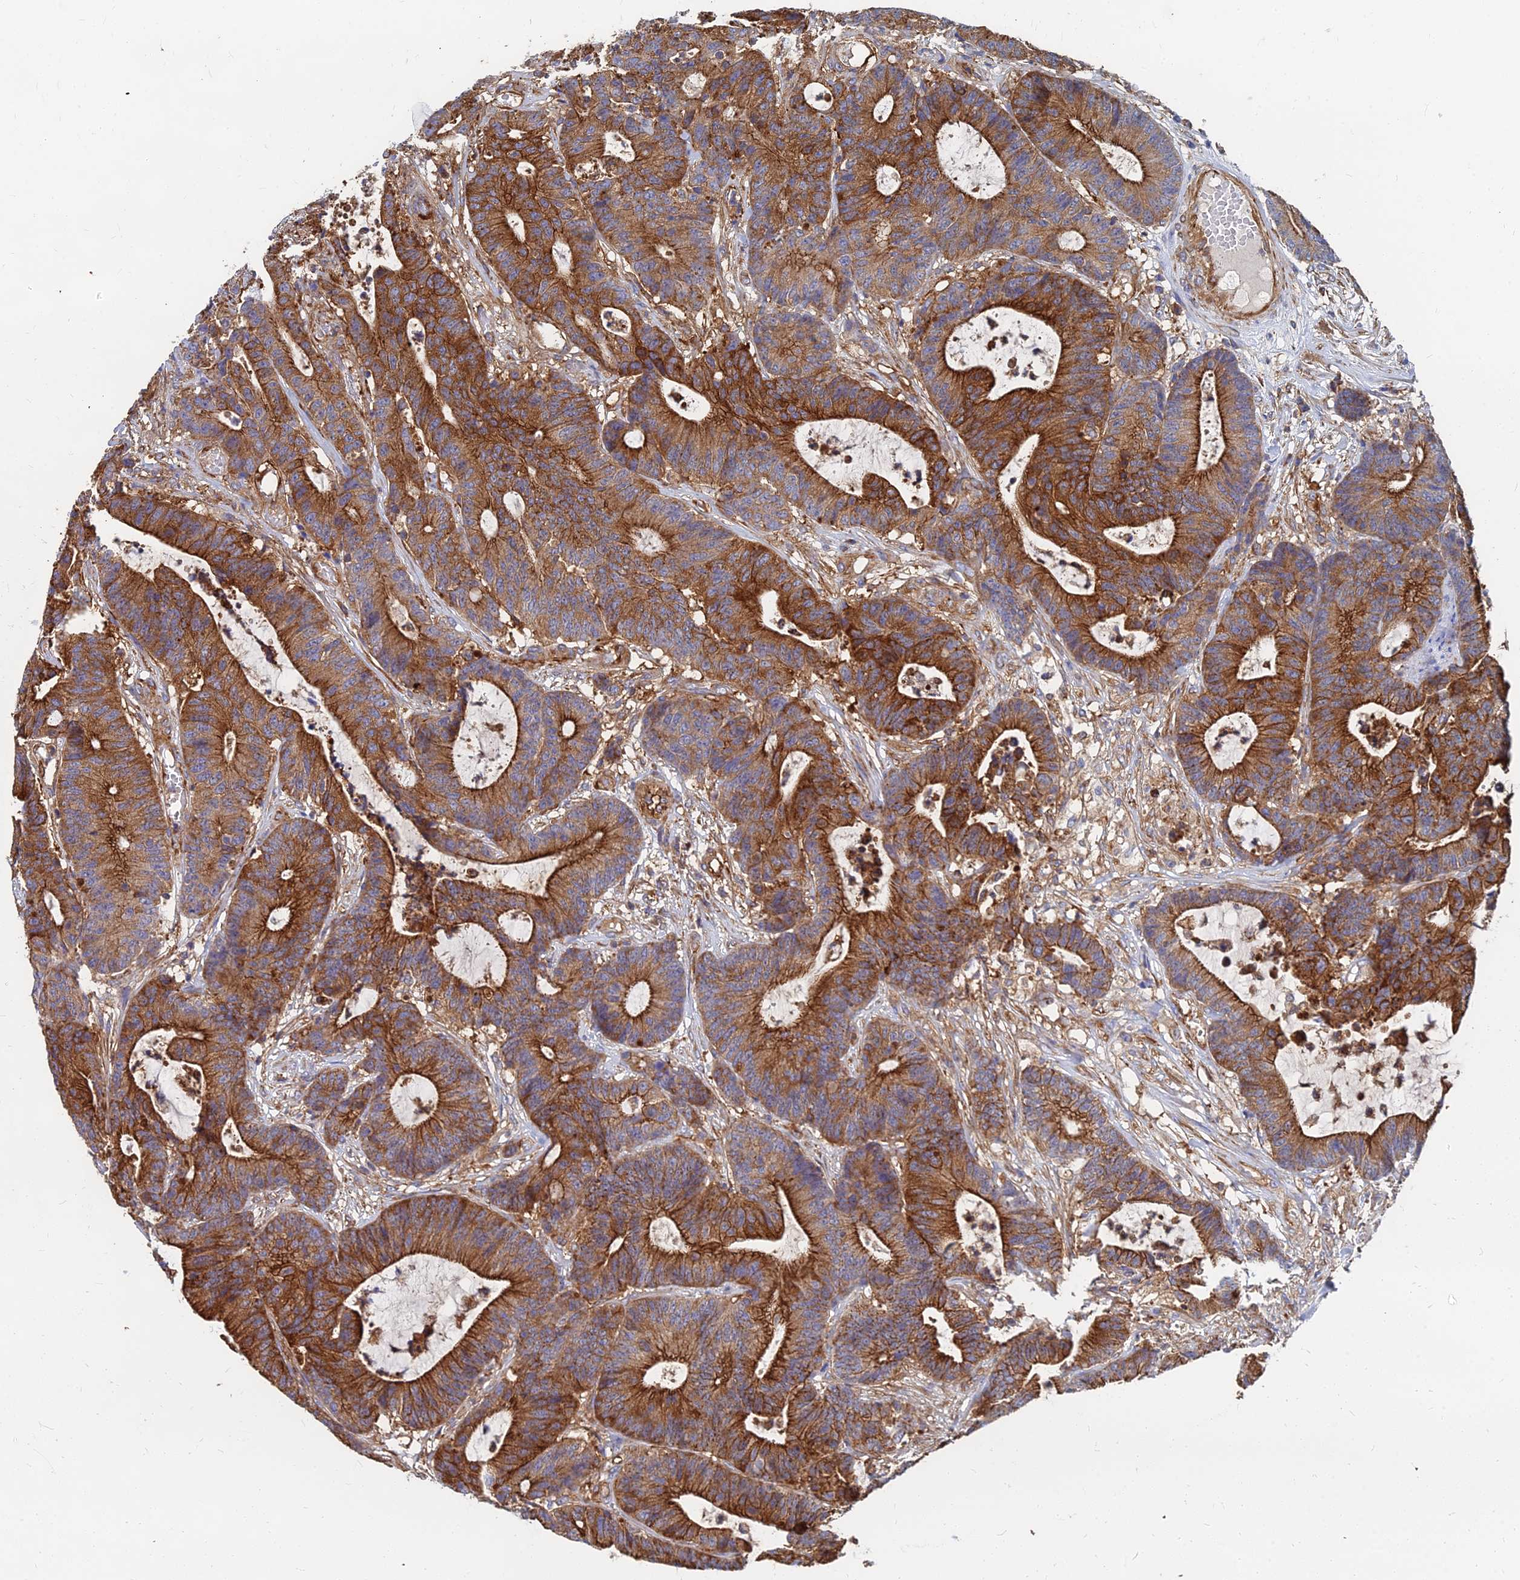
{"staining": {"intensity": "strong", "quantity": ">75%", "location": "cytoplasmic/membranous"}, "tissue": "colorectal cancer", "cell_type": "Tumor cells", "image_type": "cancer", "snomed": [{"axis": "morphology", "description": "Adenocarcinoma, NOS"}, {"axis": "topography", "description": "Colon"}], "caption": "There is high levels of strong cytoplasmic/membranous expression in tumor cells of adenocarcinoma (colorectal), as demonstrated by immunohistochemical staining (brown color).", "gene": "GPR42", "patient": {"sex": "female", "age": 84}}